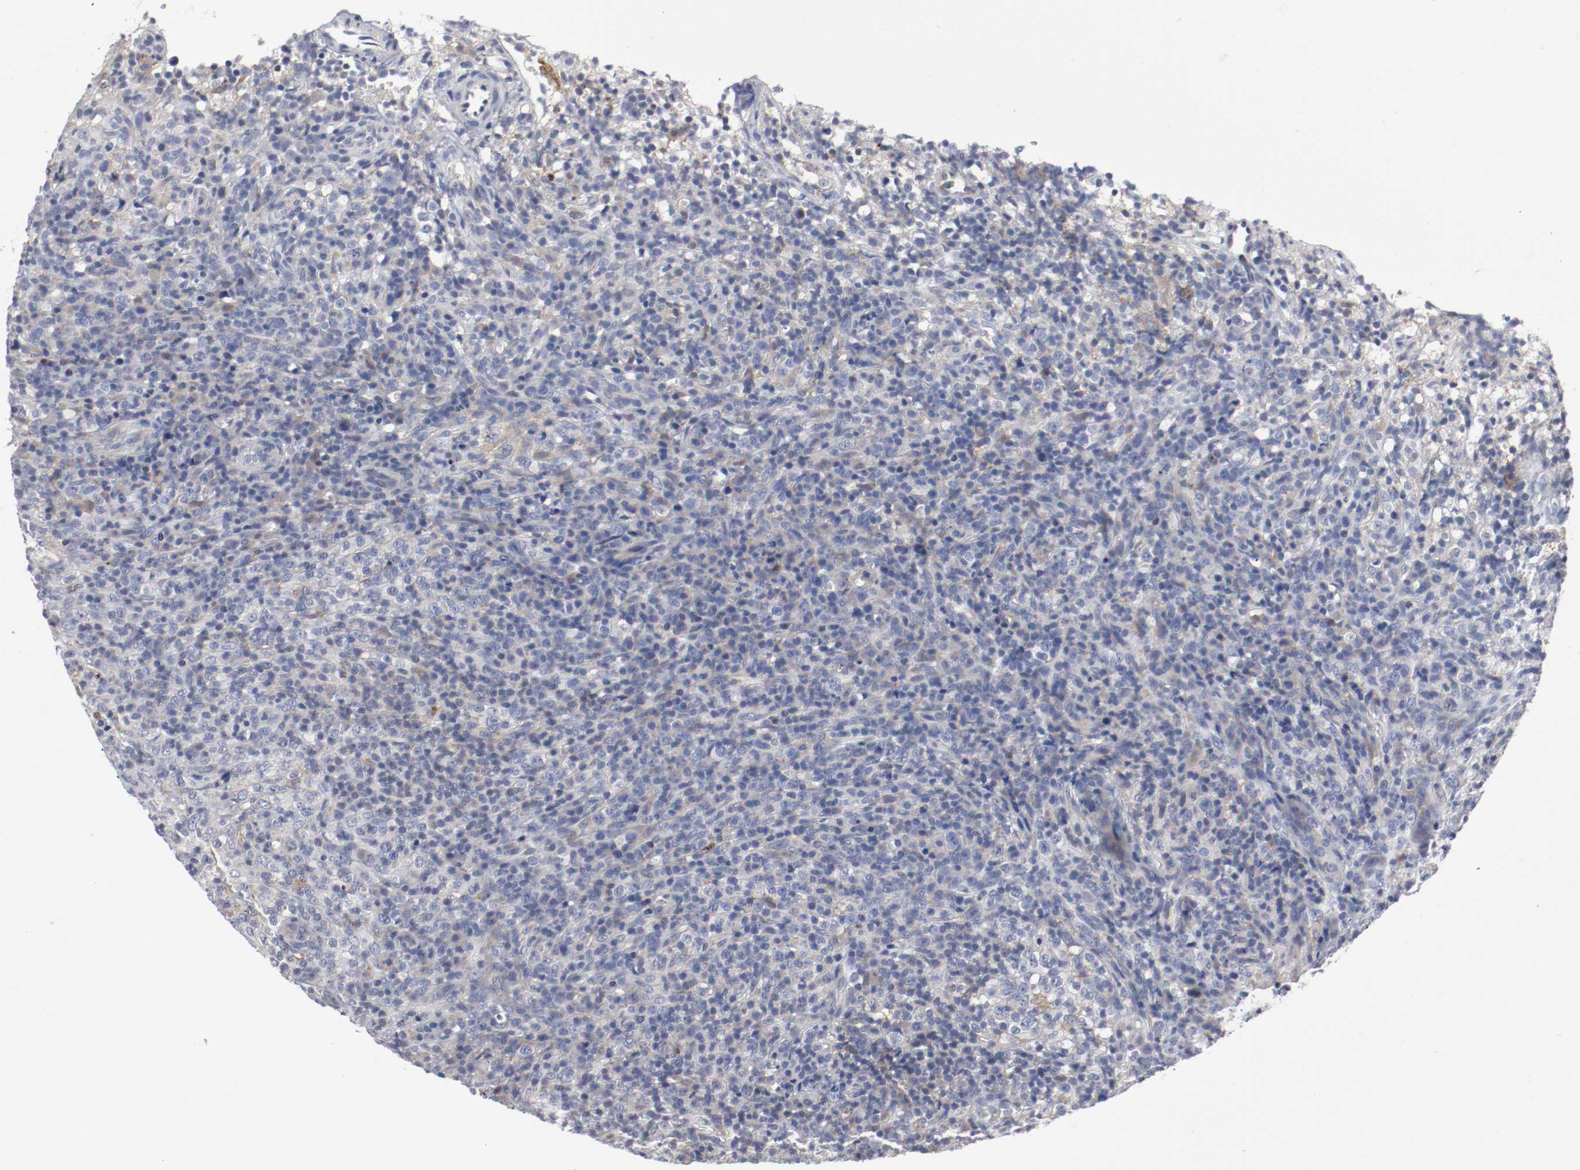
{"staining": {"intensity": "weak", "quantity": "25%-75%", "location": "cytoplasmic/membranous"}, "tissue": "lymphoma", "cell_type": "Tumor cells", "image_type": "cancer", "snomed": [{"axis": "morphology", "description": "Malignant lymphoma, non-Hodgkin's type, High grade"}, {"axis": "topography", "description": "Lymph node"}], "caption": "Malignant lymphoma, non-Hodgkin's type (high-grade) stained with a protein marker shows weak staining in tumor cells.", "gene": "FGFBP1", "patient": {"sex": "female", "age": 76}}